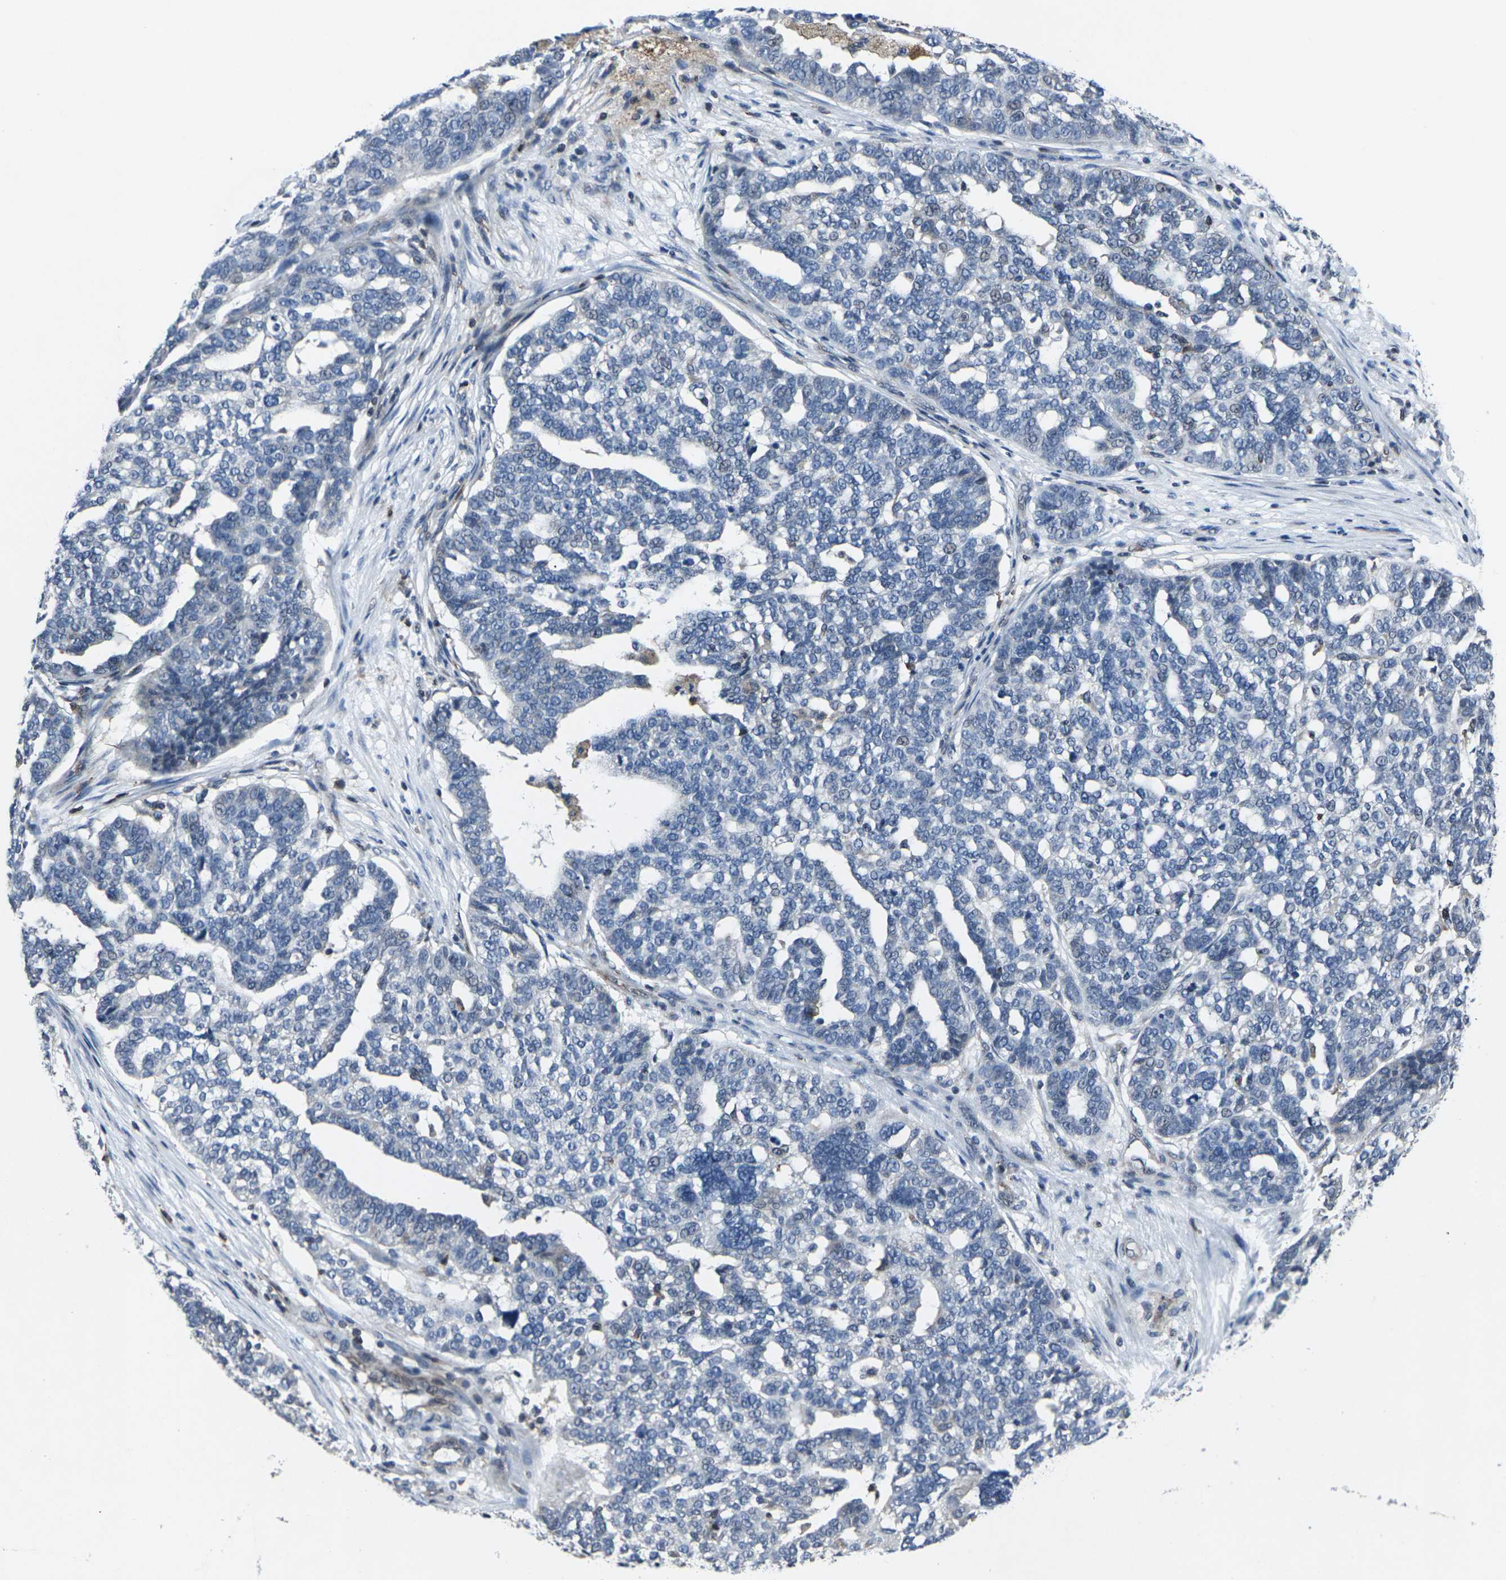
{"staining": {"intensity": "negative", "quantity": "none", "location": "none"}, "tissue": "ovarian cancer", "cell_type": "Tumor cells", "image_type": "cancer", "snomed": [{"axis": "morphology", "description": "Cystadenocarcinoma, serous, NOS"}, {"axis": "topography", "description": "Ovary"}], "caption": "Tumor cells are negative for protein expression in human ovarian cancer. (DAB (3,3'-diaminobenzidine) immunohistochemistry with hematoxylin counter stain).", "gene": "STAT4", "patient": {"sex": "female", "age": 59}}